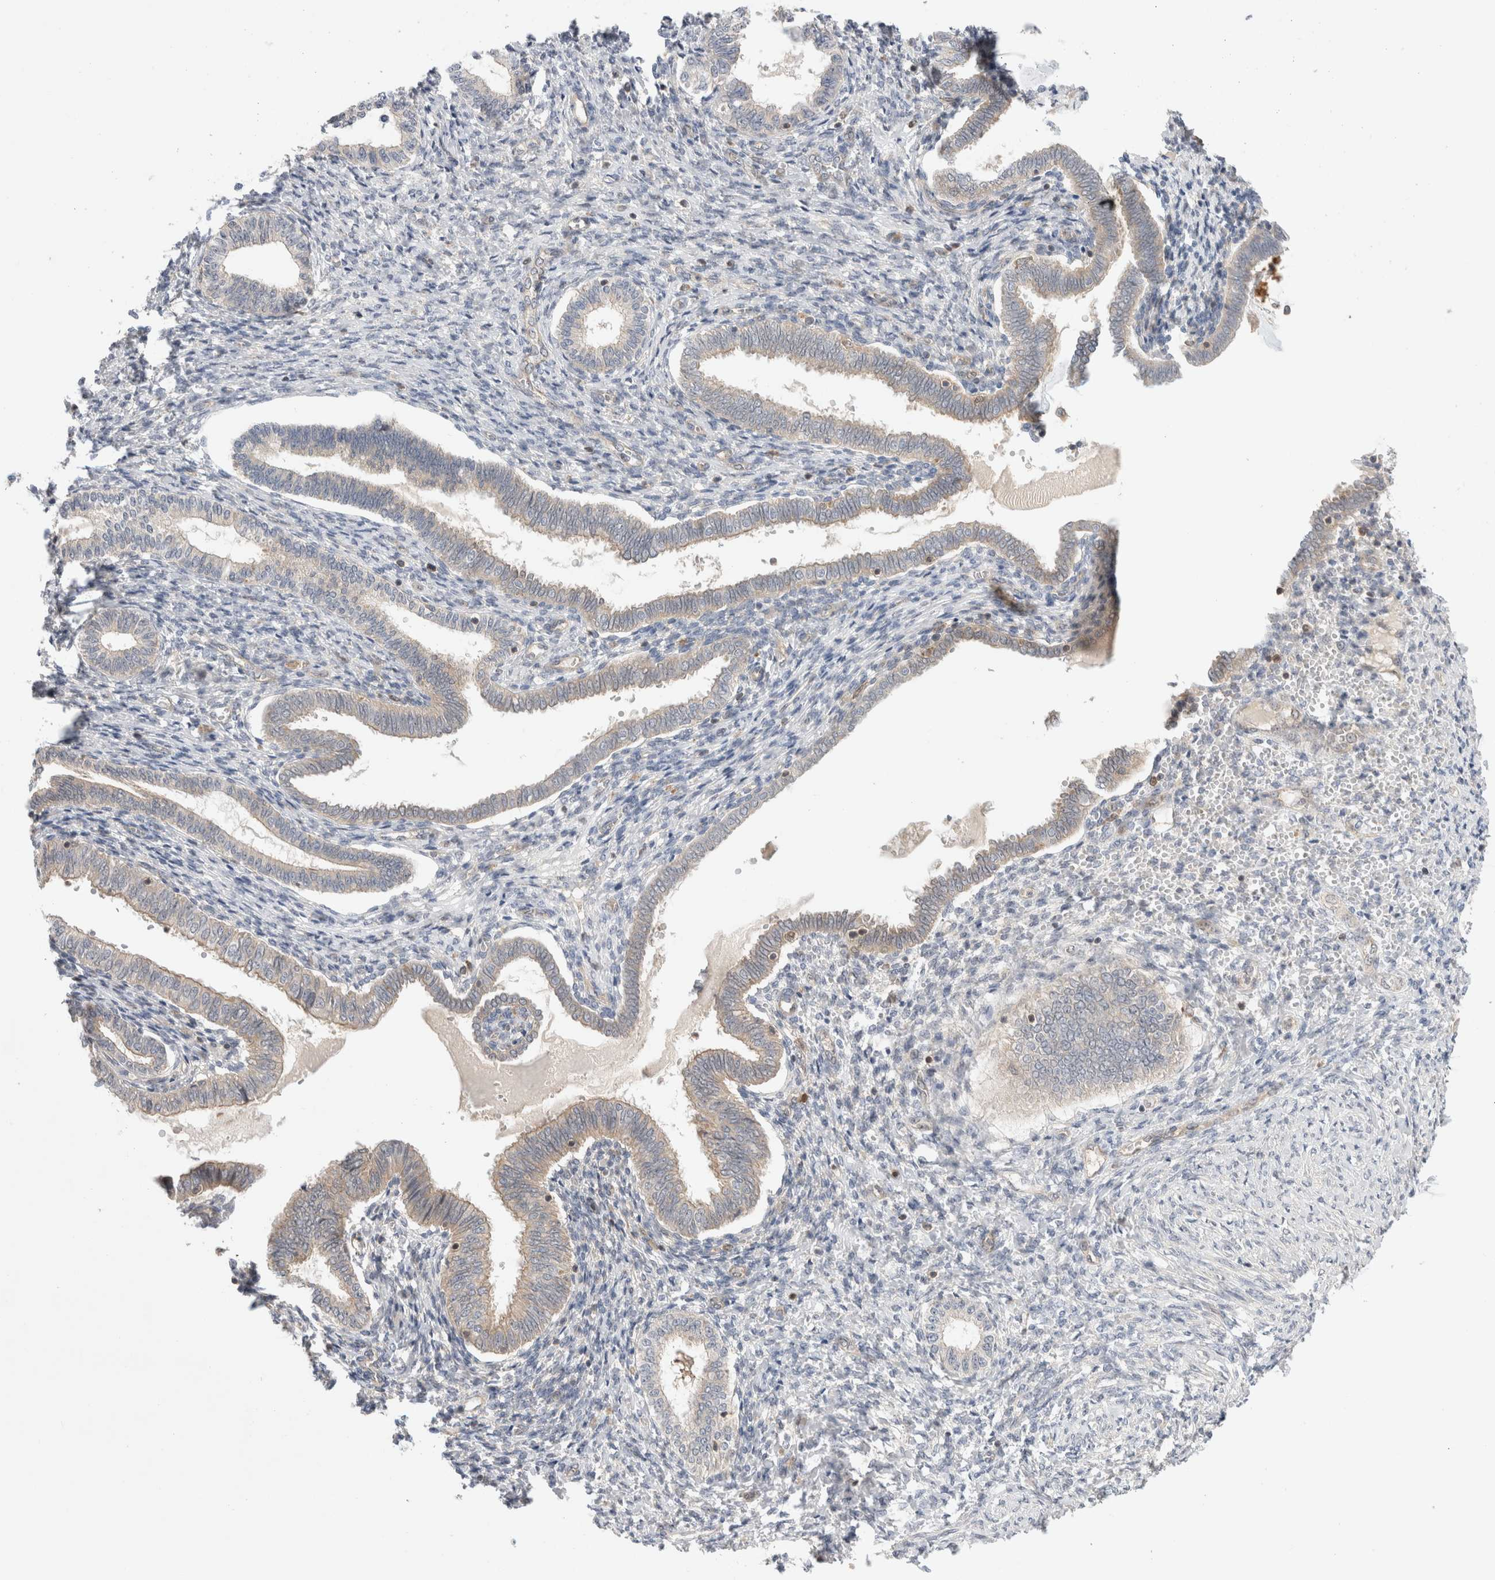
{"staining": {"intensity": "negative", "quantity": "none", "location": "none"}, "tissue": "endometrium", "cell_type": "Cells in endometrial stroma", "image_type": "normal", "snomed": [{"axis": "morphology", "description": "Normal tissue, NOS"}, {"axis": "topography", "description": "Endometrium"}], "caption": "A high-resolution histopathology image shows immunohistochemistry (IHC) staining of benign endometrium, which reveals no significant expression in cells in endometrial stroma.", "gene": "NFKB1", "patient": {"sex": "female", "age": 77}}